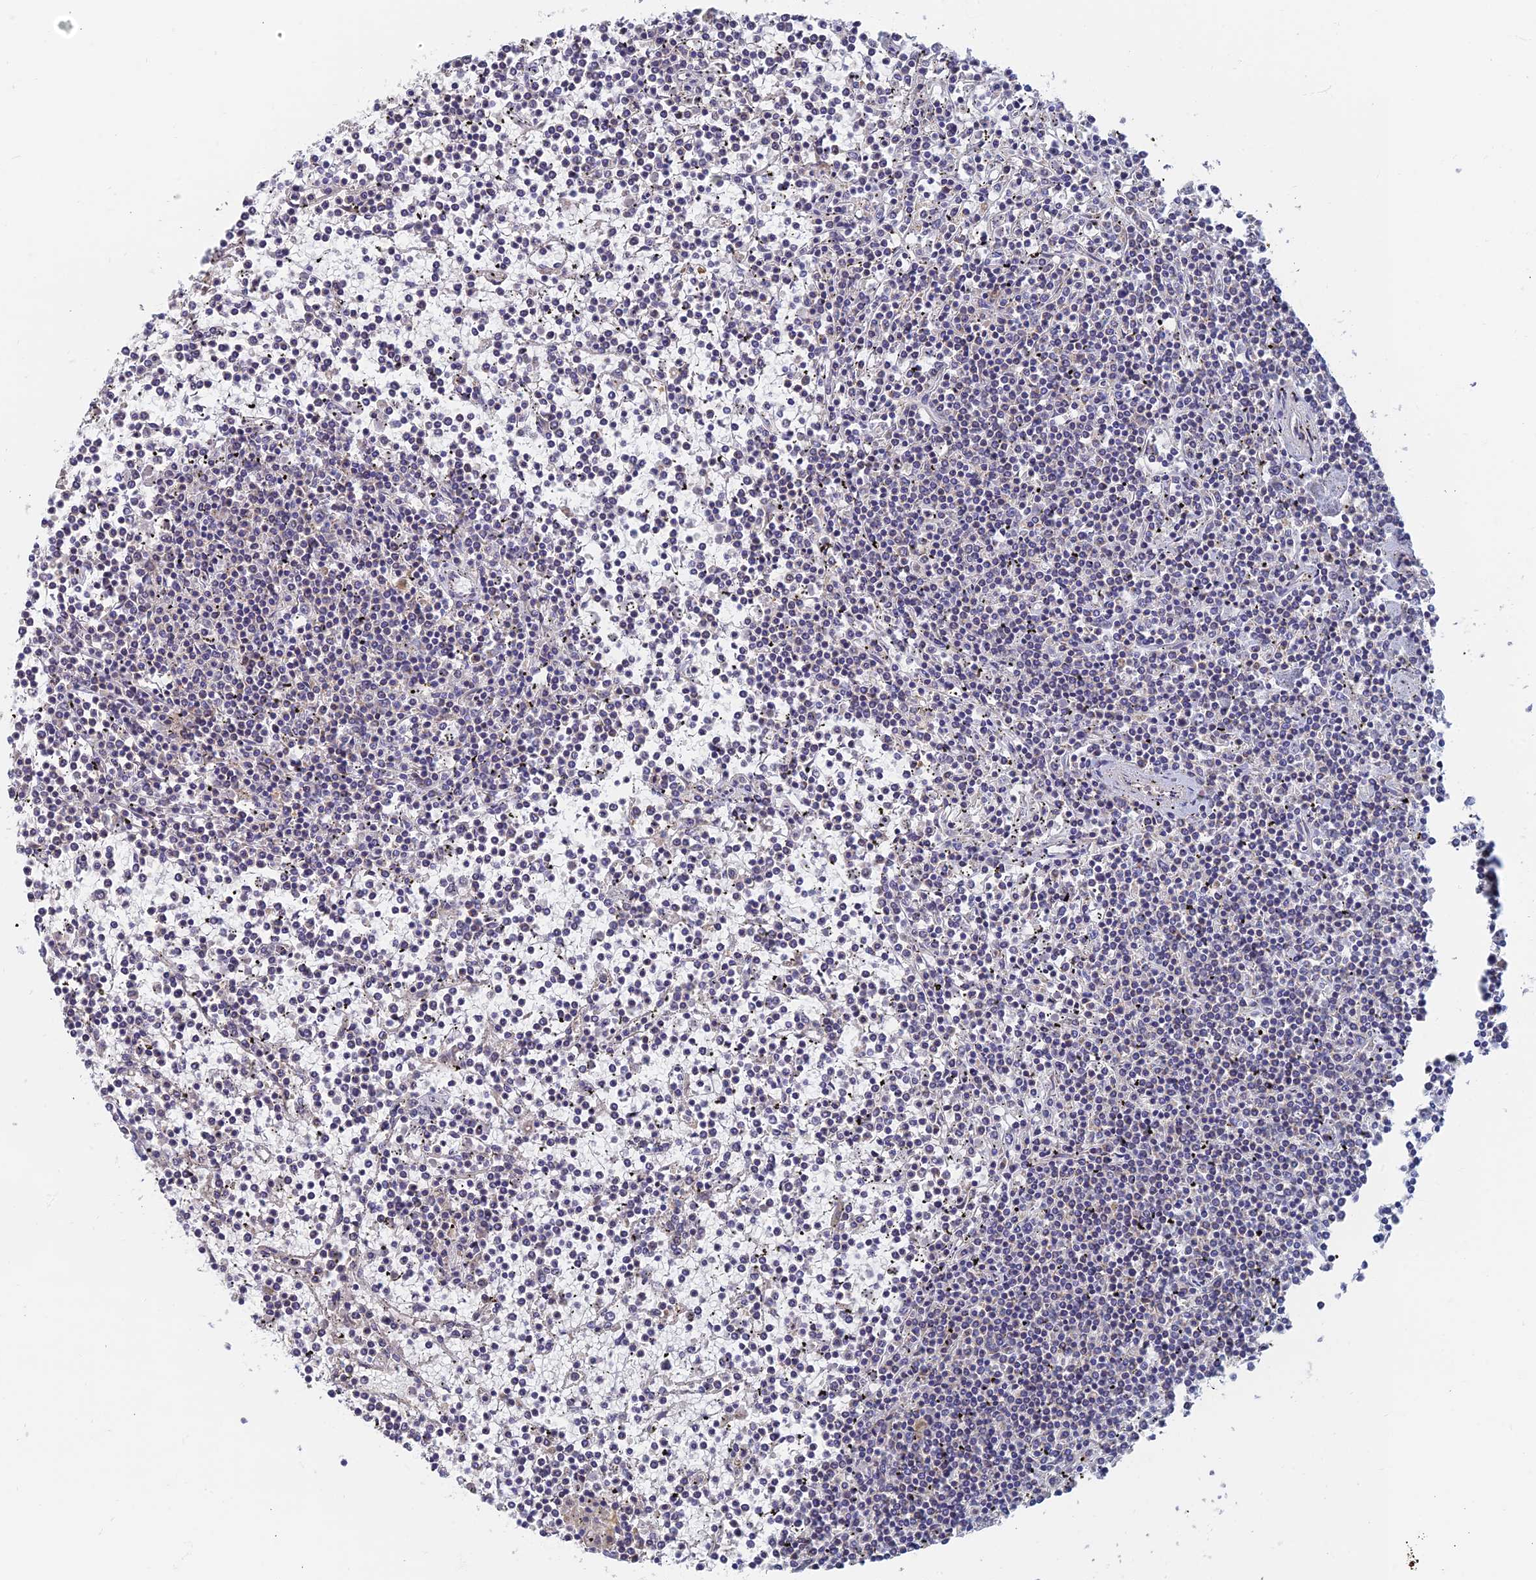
{"staining": {"intensity": "negative", "quantity": "none", "location": "none"}, "tissue": "lymphoma", "cell_type": "Tumor cells", "image_type": "cancer", "snomed": [{"axis": "morphology", "description": "Malignant lymphoma, non-Hodgkin's type, Low grade"}, {"axis": "topography", "description": "Spleen"}], "caption": "This is an IHC micrograph of human lymphoma. There is no positivity in tumor cells.", "gene": "TMEM44", "patient": {"sex": "female", "age": 19}}